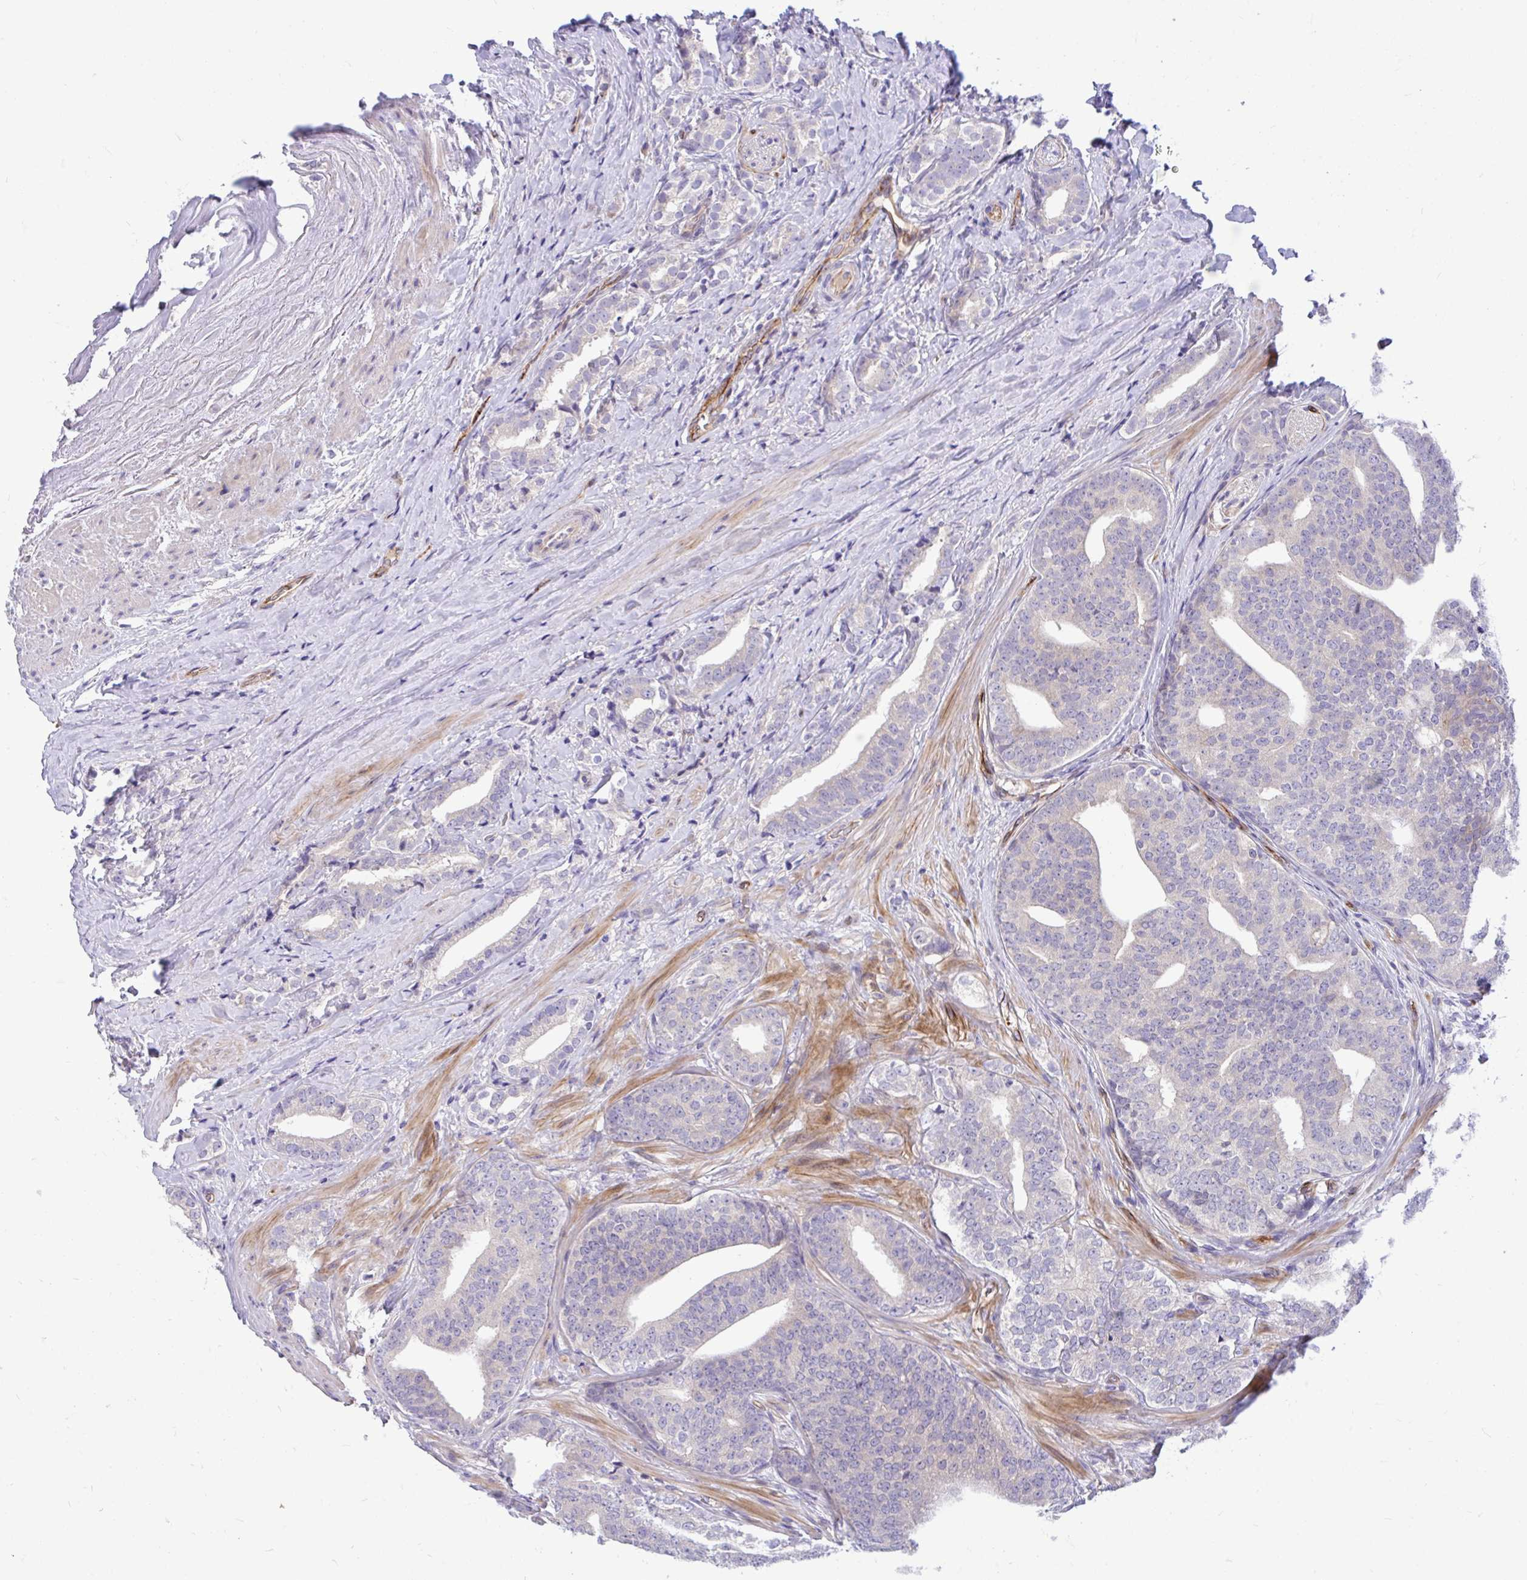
{"staining": {"intensity": "negative", "quantity": "none", "location": "none"}, "tissue": "prostate cancer", "cell_type": "Tumor cells", "image_type": "cancer", "snomed": [{"axis": "morphology", "description": "Adenocarcinoma, High grade"}, {"axis": "topography", "description": "Prostate"}], "caption": "Immunohistochemistry photomicrograph of human prostate cancer stained for a protein (brown), which reveals no positivity in tumor cells.", "gene": "ESPNL", "patient": {"sex": "male", "age": 72}}